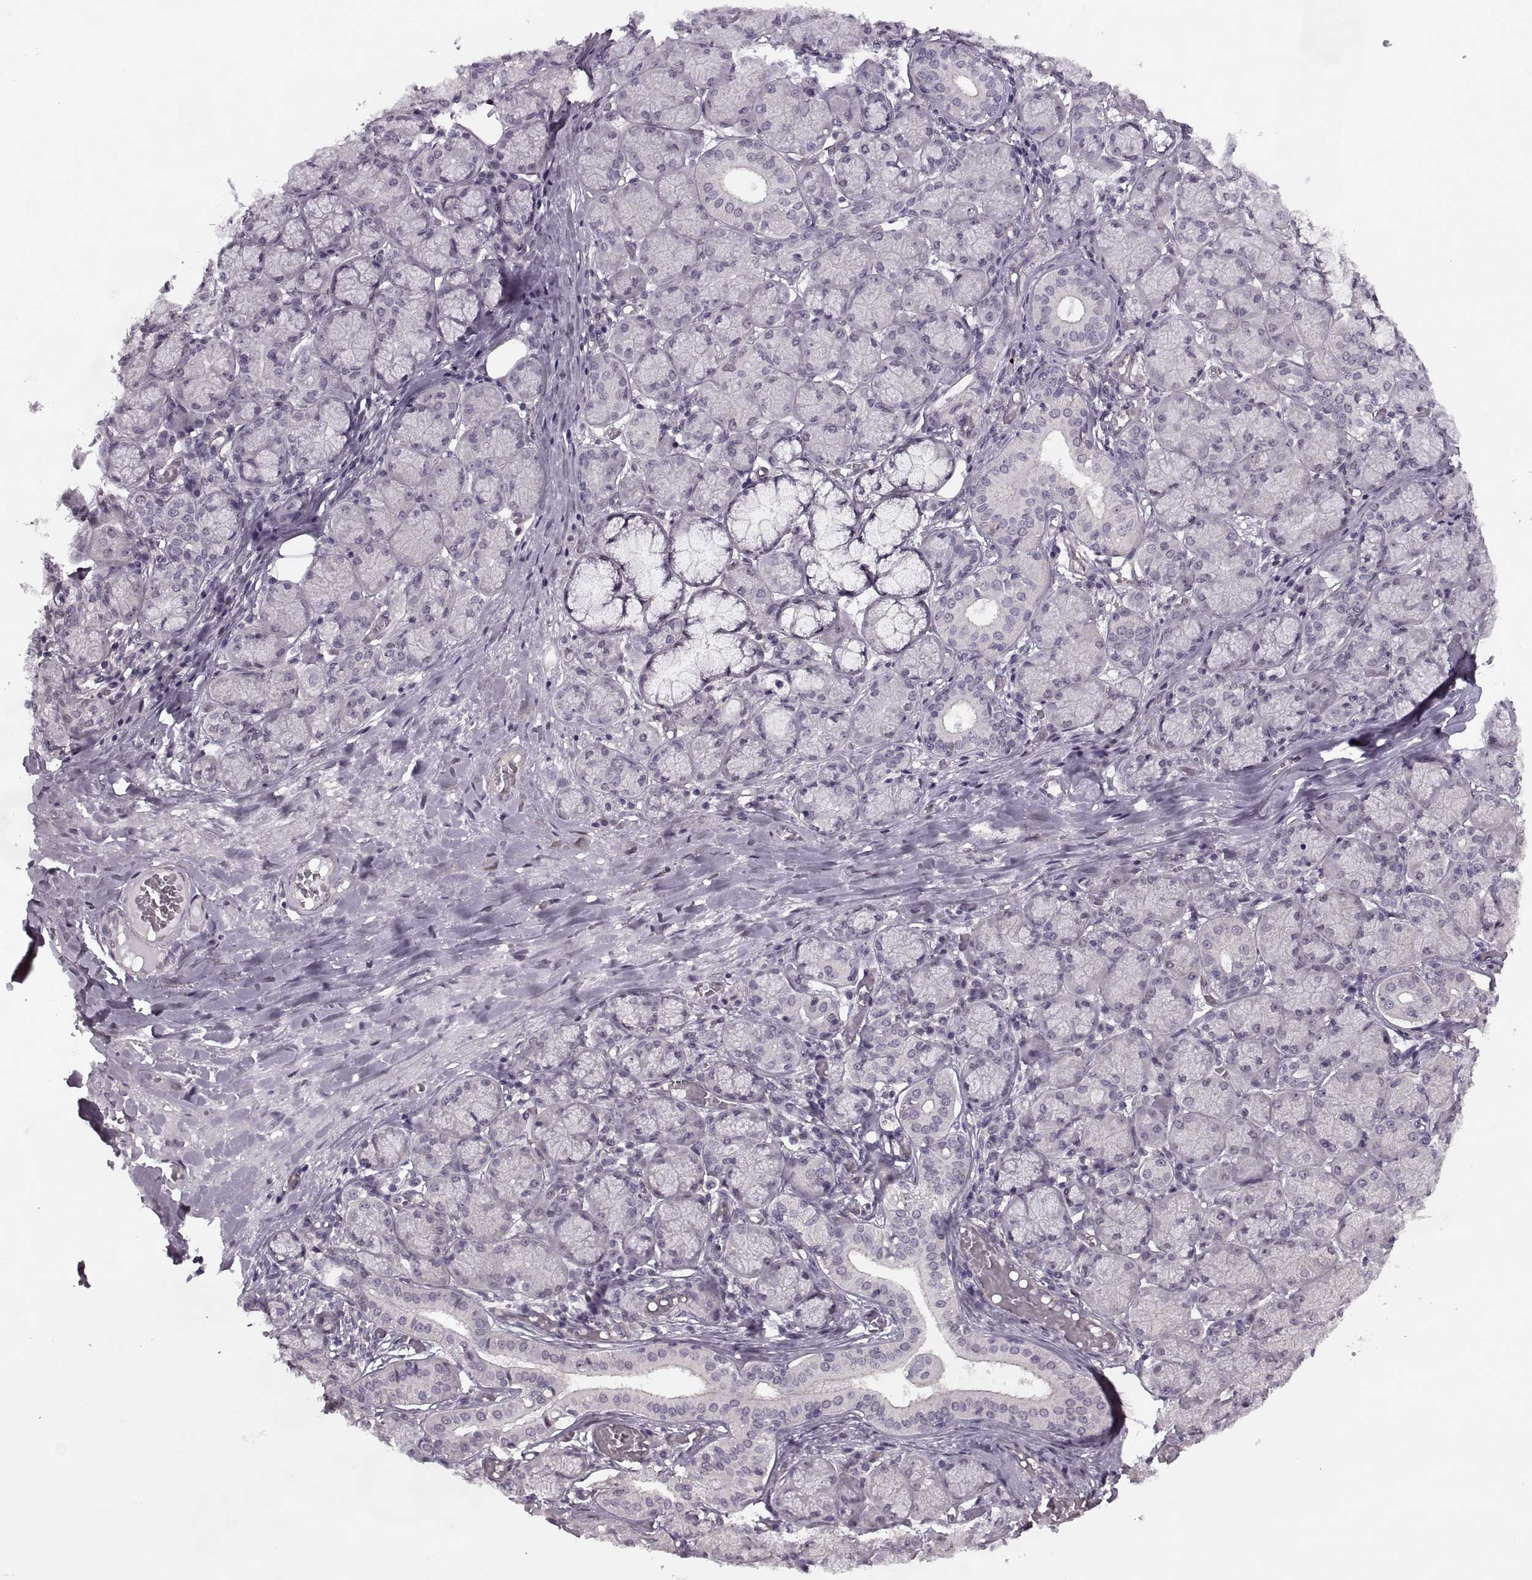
{"staining": {"intensity": "negative", "quantity": "none", "location": "none"}, "tissue": "salivary gland", "cell_type": "Glandular cells", "image_type": "normal", "snomed": [{"axis": "morphology", "description": "Normal tissue, NOS"}, {"axis": "topography", "description": "Salivary gland"}, {"axis": "topography", "description": "Peripheral nerve tissue"}], "caption": "IHC image of unremarkable human salivary gland stained for a protein (brown), which reveals no staining in glandular cells. (DAB immunohistochemistry (IHC) with hematoxylin counter stain).", "gene": "LUZP2", "patient": {"sex": "female", "age": 24}}